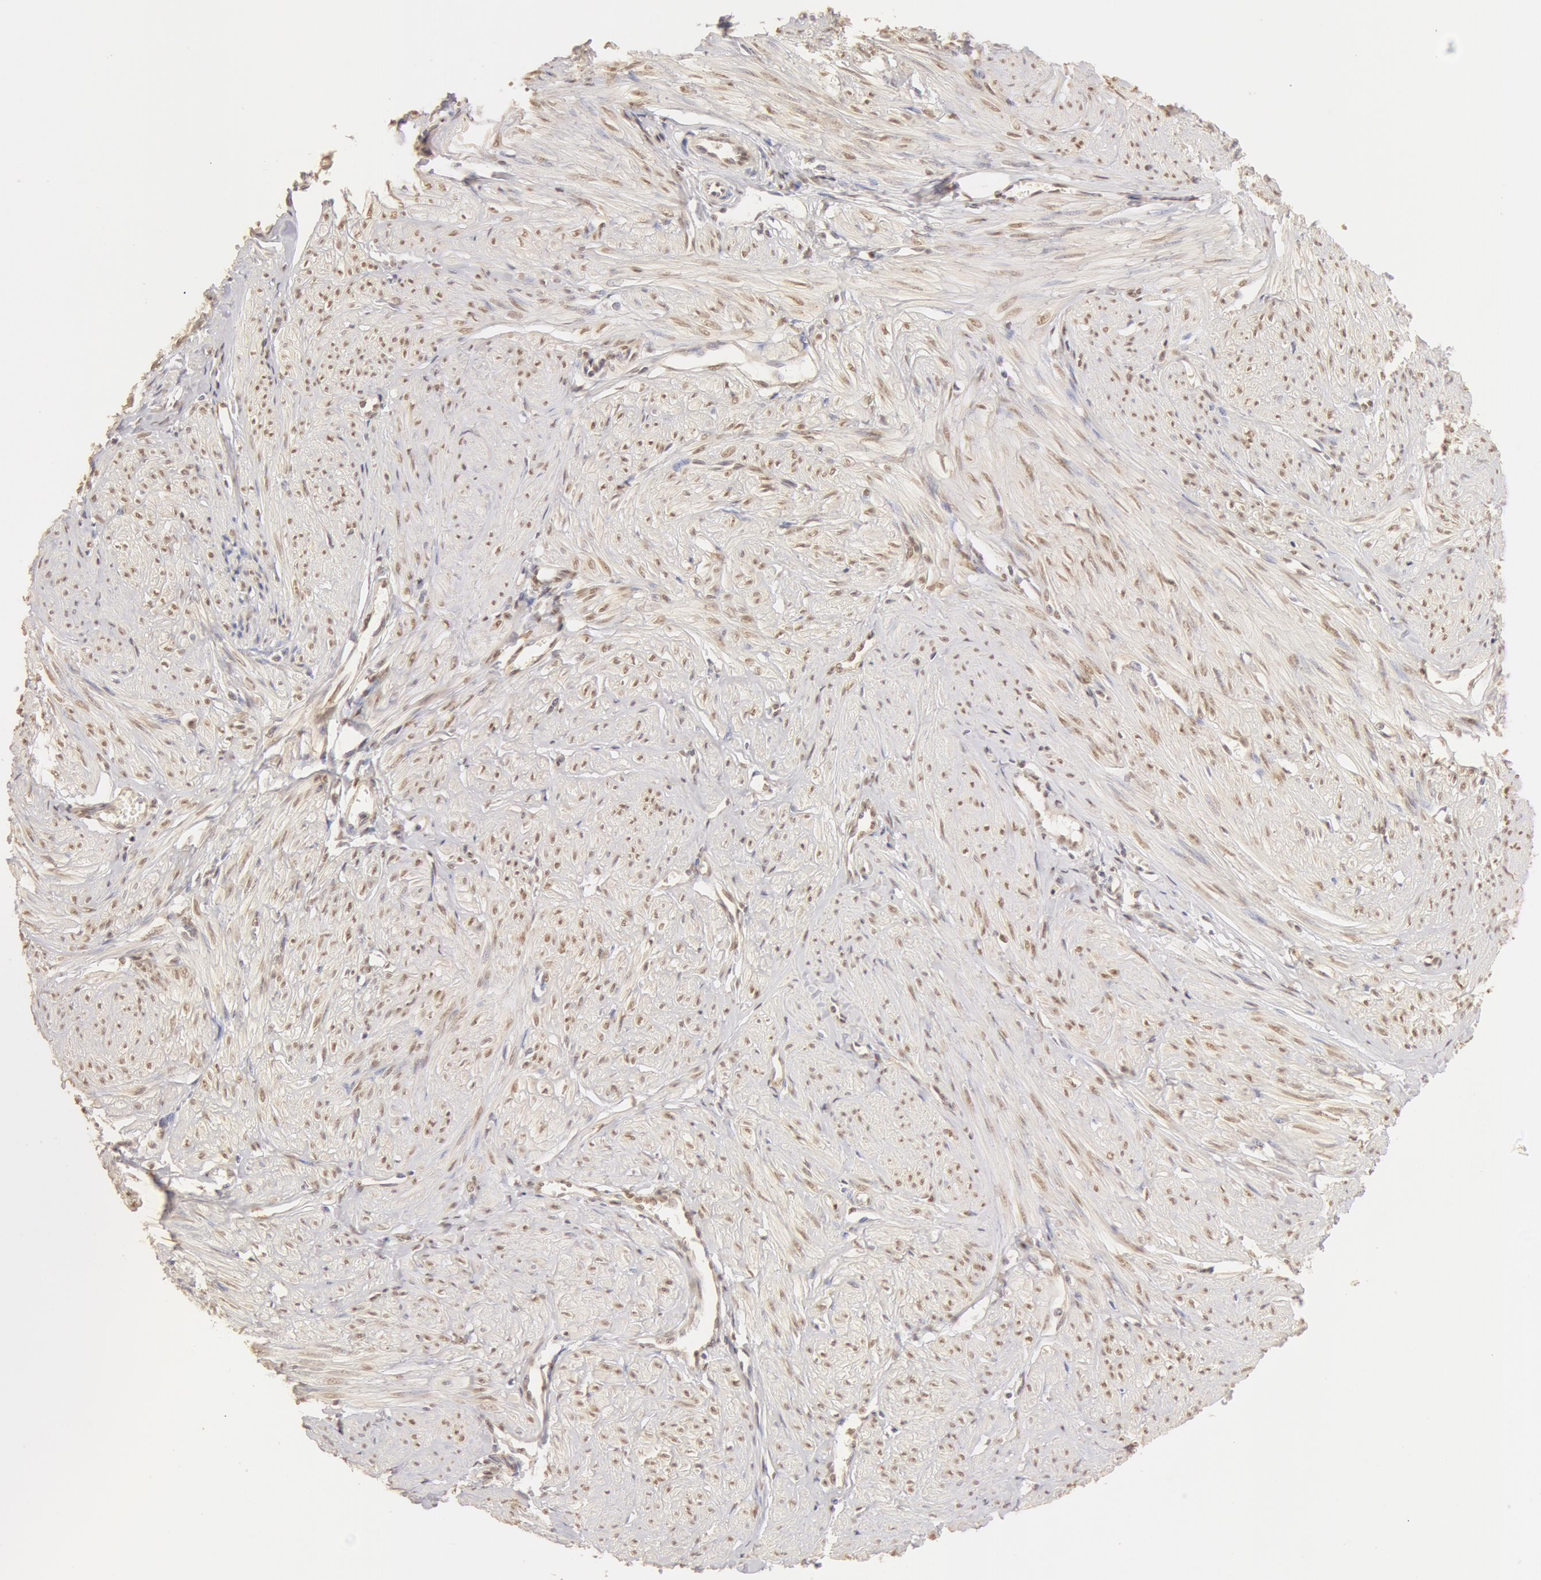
{"staining": {"intensity": "moderate", "quantity": "25%-75%", "location": "nuclear"}, "tissue": "smooth muscle", "cell_type": "Smooth muscle cells", "image_type": "normal", "snomed": [{"axis": "morphology", "description": "Normal tissue, NOS"}, {"axis": "topography", "description": "Uterus"}], "caption": "Human smooth muscle stained with a brown dye reveals moderate nuclear positive staining in about 25%-75% of smooth muscle cells.", "gene": "SNRNP70", "patient": {"sex": "female", "age": 45}}